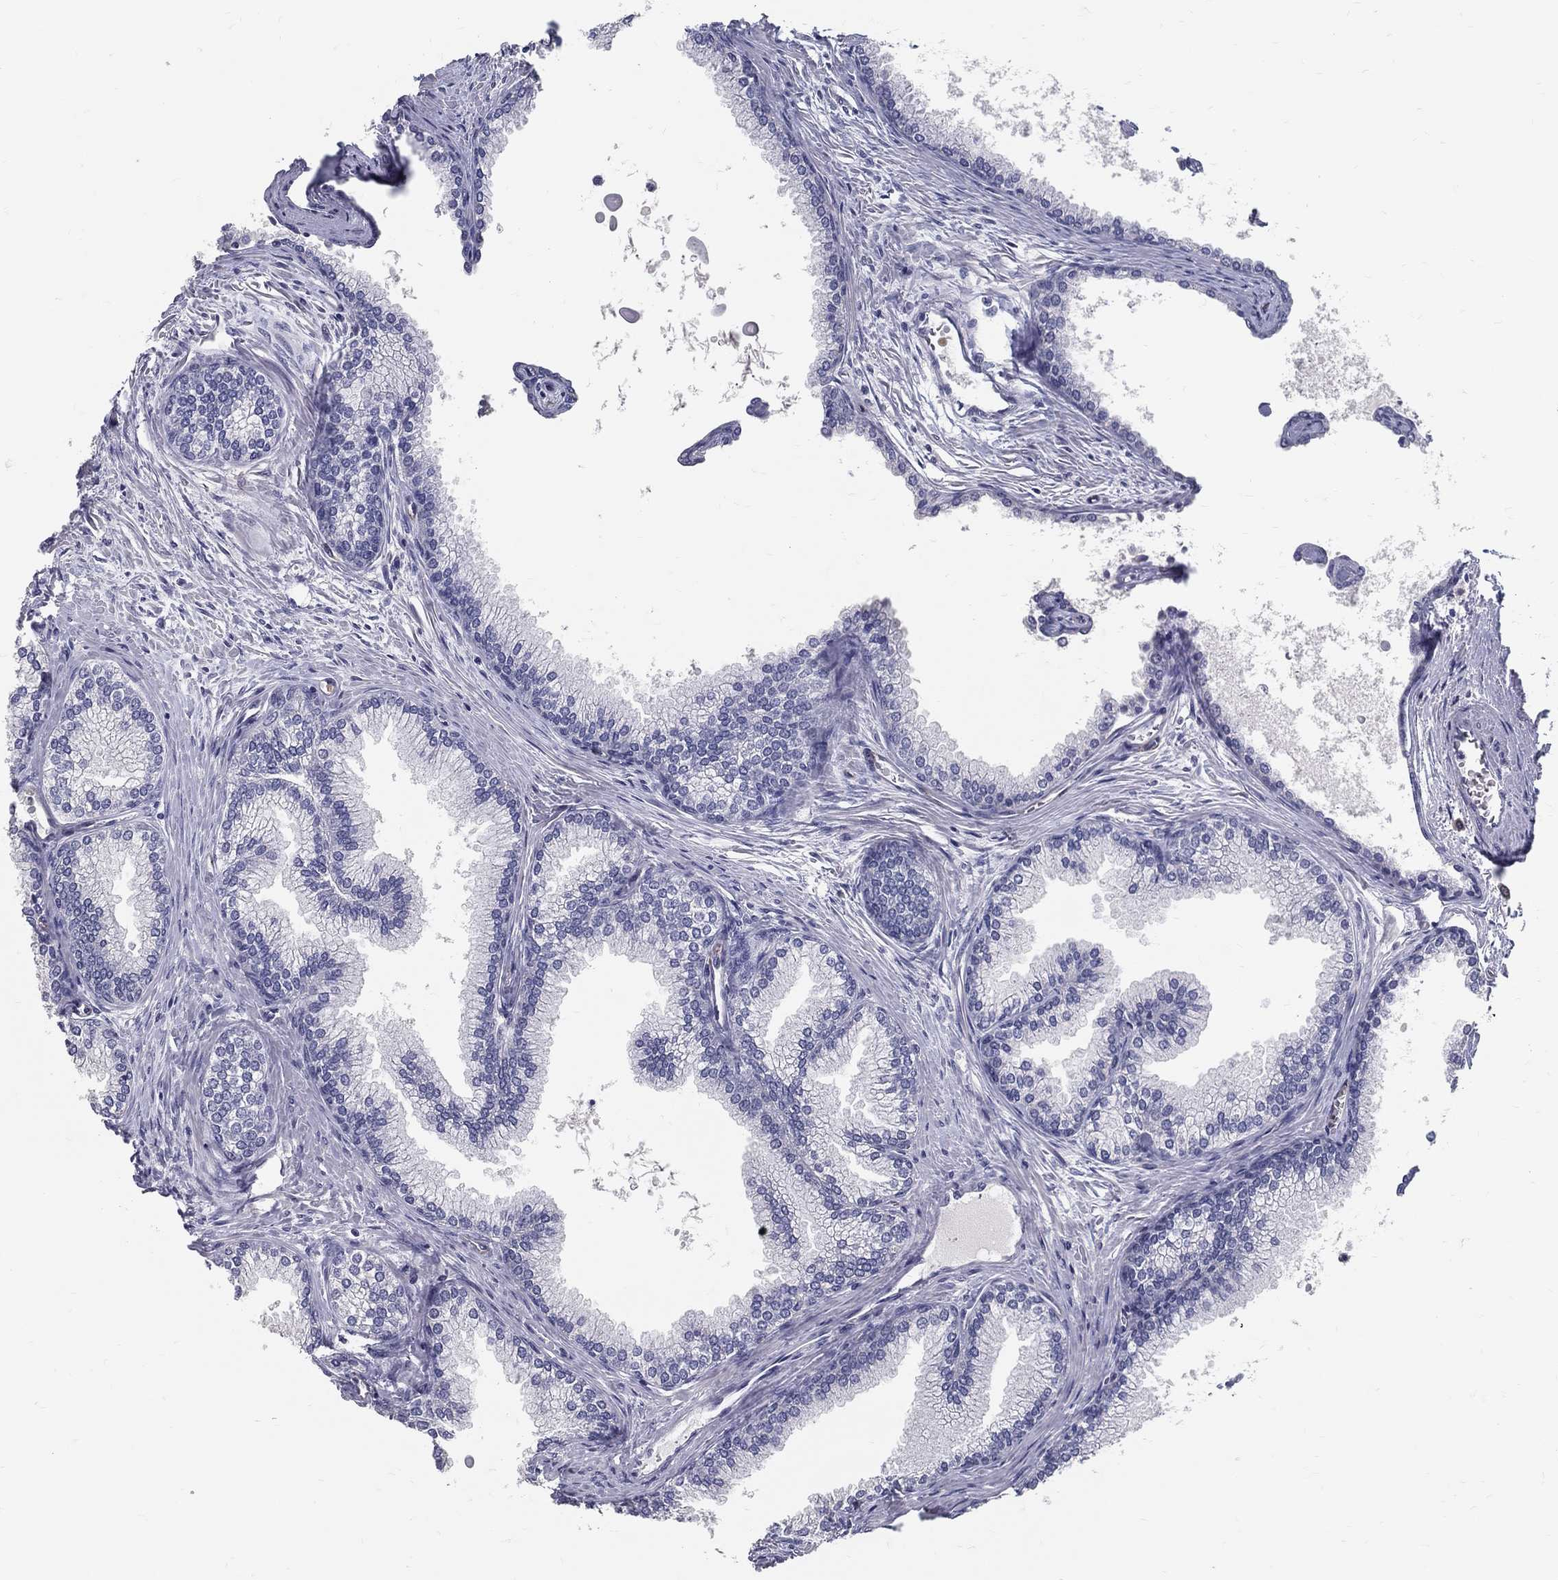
{"staining": {"intensity": "negative", "quantity": "none", "location": "none"}, "tissue": "prostate", "cell_type": "Glandular cells", "image_type": "normal", "snomed": [{"axis": "morphology", "description": "Normal tissue, NOS"}, {"axis": "topography", "description": "Prostate"}], "caption": "This is an immunohistochemistry histopathology image of benign prostate. There is no positivity in glandular cells.", "gene": "ACE2", "patient": {"sex": "male", "age": 72}}